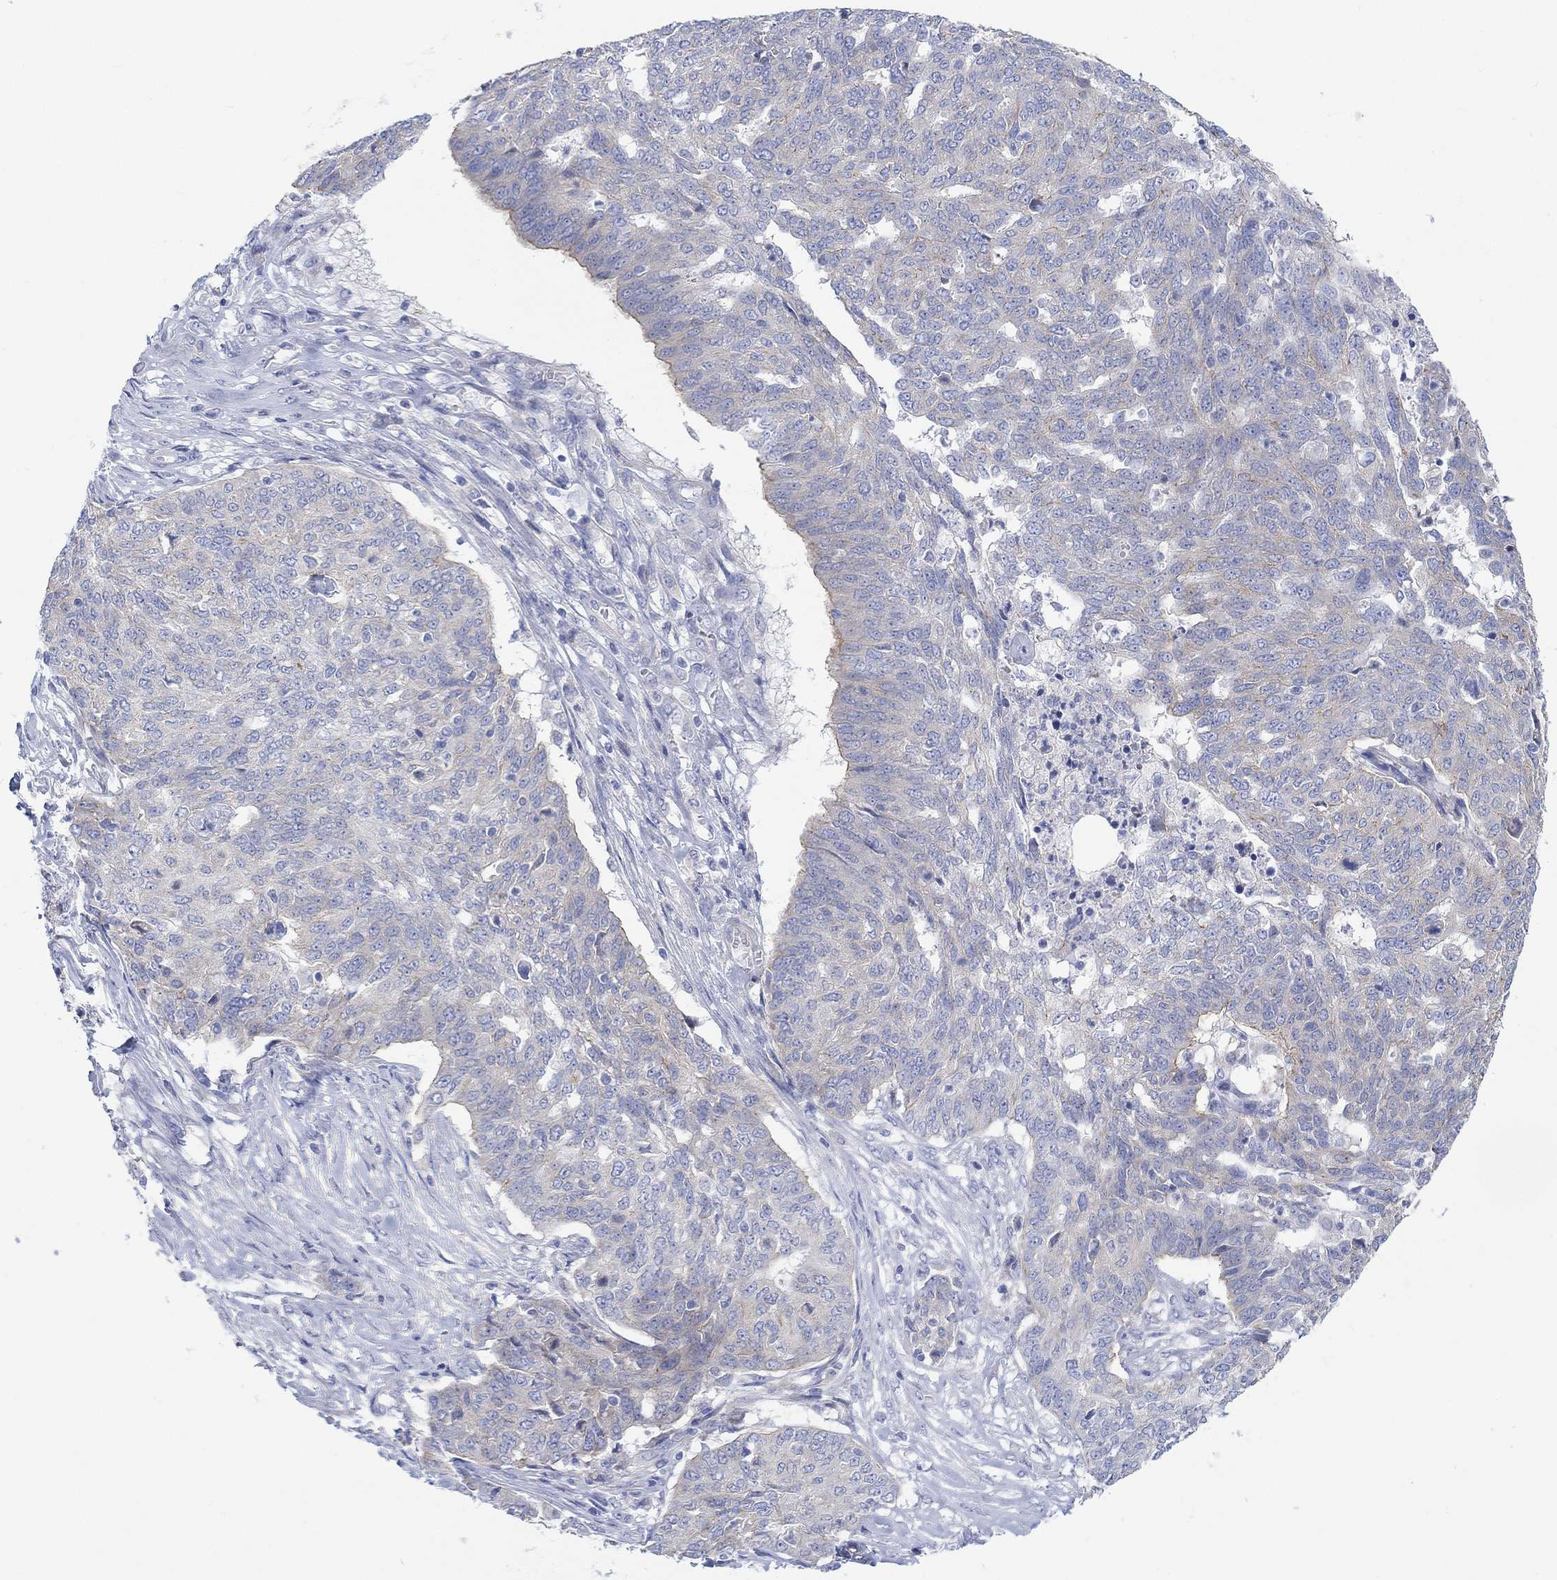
{"staining": {"intensity": "moderate", "quantity": "<25%", "location": "cytoplasmic/membranous"}, "tissue": "ovarian cancer", "cell_type": "Tumor cells", "image_type": "cancer", "snomed": [{"axis": "morphology", "description": "Cystadenocarcinoma, serous, NOS"}, {"axis": "topography", "description": "Ovary"}], "caption": "There is low levels of moderate cytoplasmic/membranous positivity in tumor cells of ovarian cancer (serous cystadenocarcinoma), as demonstrated by immunohistochemical staining (brown color).", "gene": "REEP6", "patient": {"sex": "female", "age": 67}}